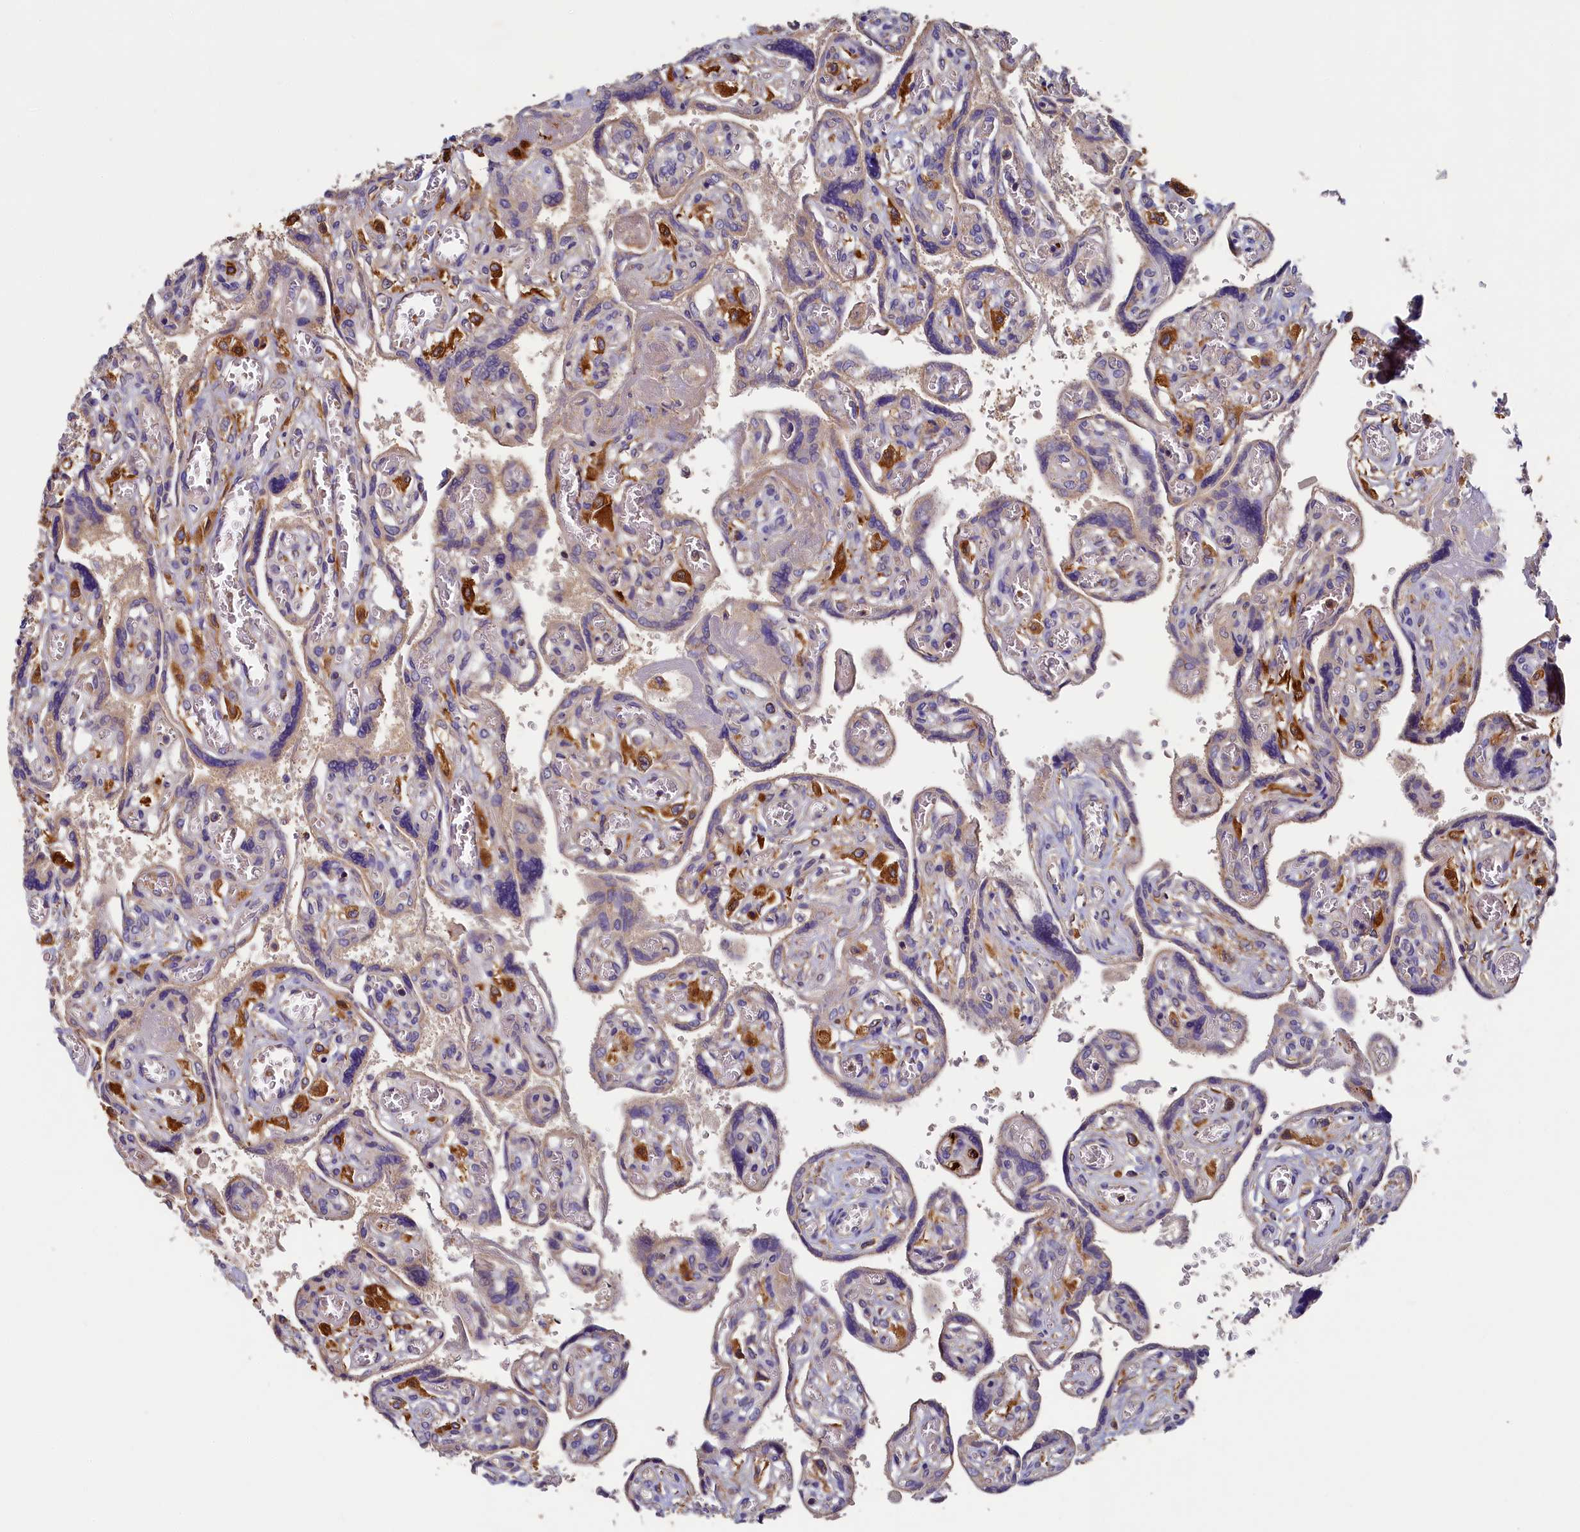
{"staining": {"intensity": "moderate", "quantity": "25%-75%", "location": "cytoplasmic/membranous"}, "tissue": "placenta", "cell_type": "Trophoblastic cells", "image_type": "normal", "snomed": [{"axis": "morphology", "description": "Normal tissue, NOS"}, {"axis": "topography", "description": "Placenta"}], "caption": "Normal placenta shows moderate cytoplasmic/membranous expression in approximately 25%-75% of trophoblastic cells.", "gene": "SEC31B", "patient": {"sex": "female", "age": 39}}